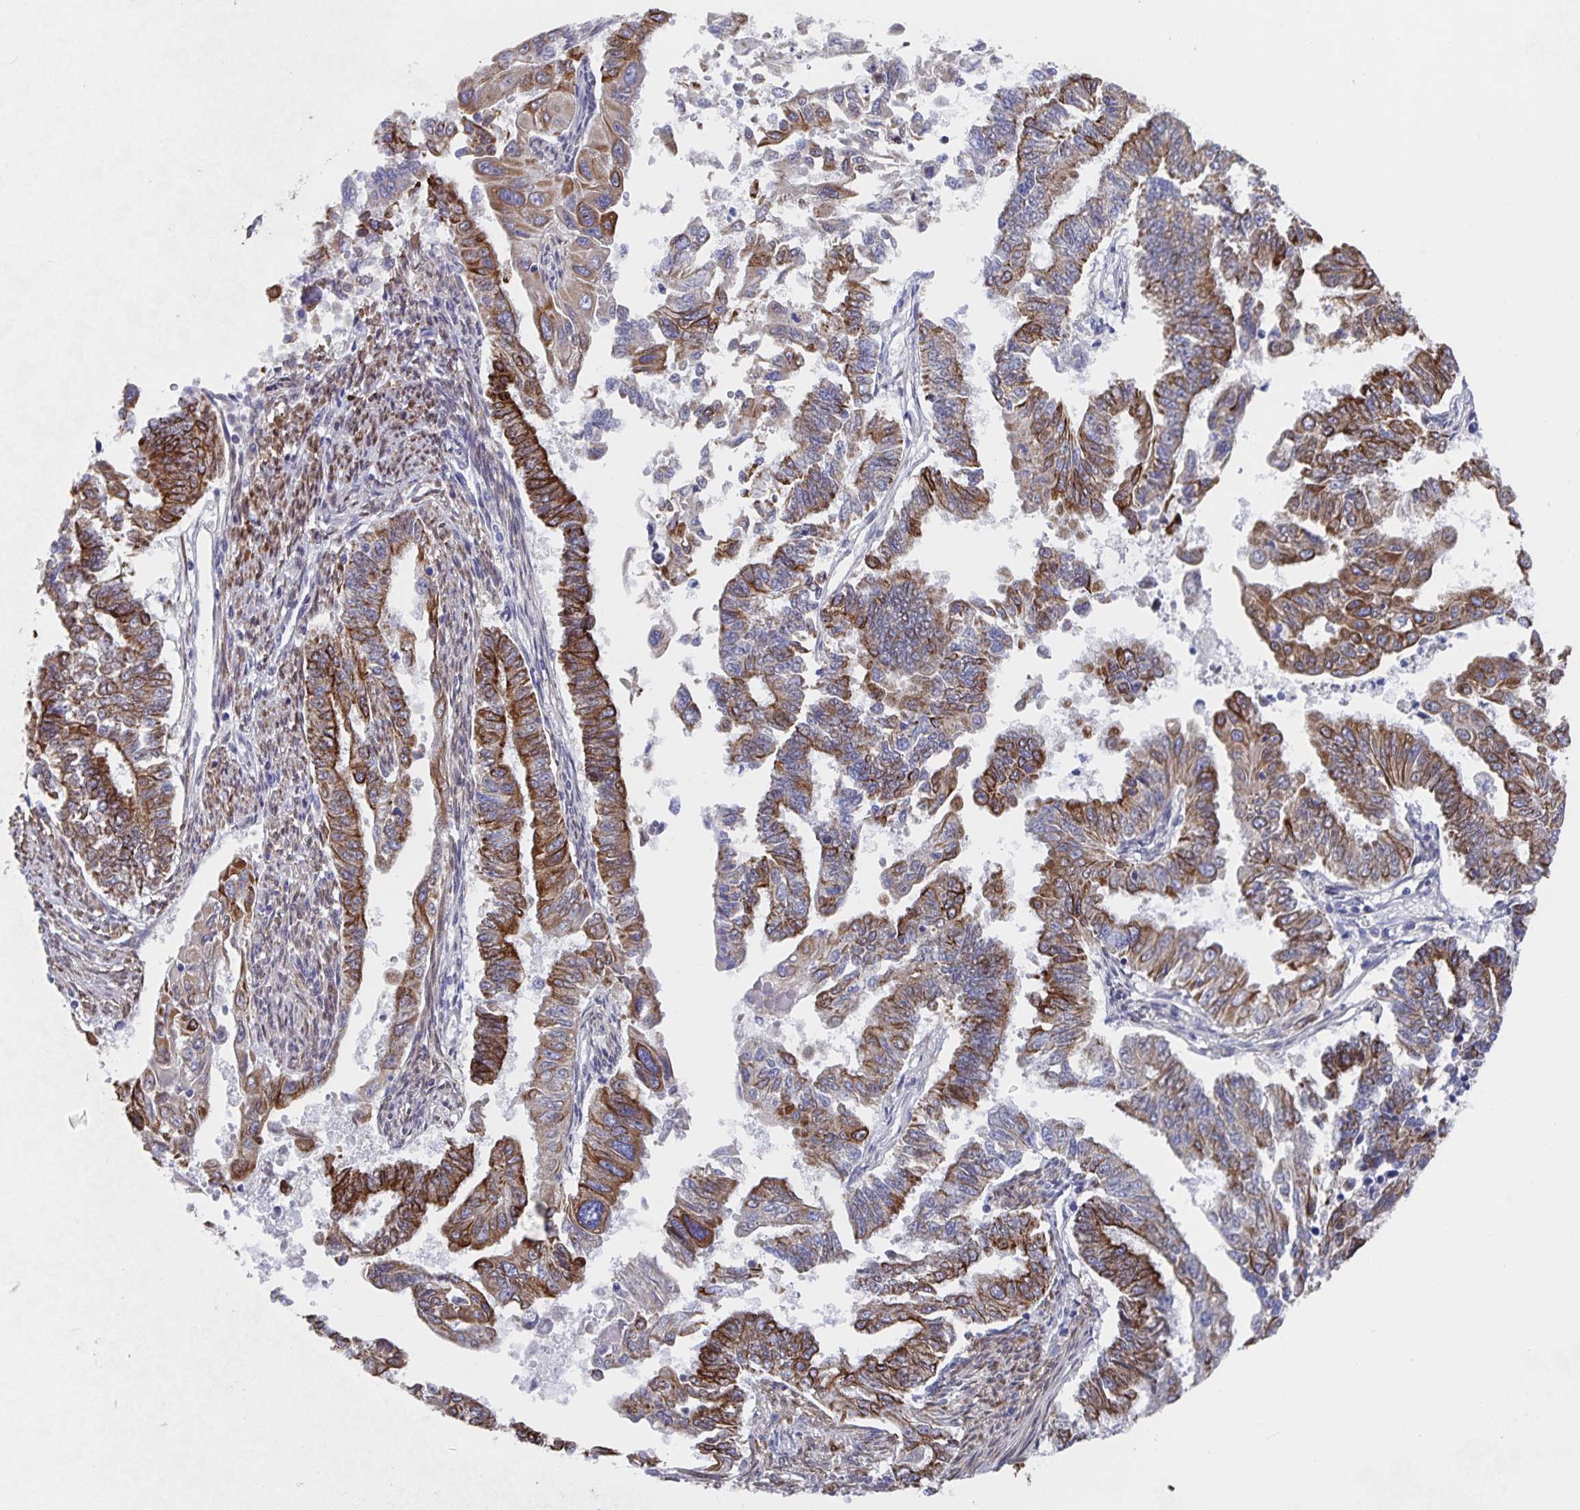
{"staining": {"intensity": "strong", "quantity": "<25%", "location": "cytoplasmic/membranous"}, "tissue": "endometrial cancer", "cell_type": "Tumor cells", "image_type": "cancer", "snomed": [{"axis": "morphology", "description": "Adenocarcinoma, NOS"}, {"axis": "topography", "description": "Uterus"}], "caption": "The image demonstrates a brown stain indicating the presence of a protein in the cytoplasmic/membranous of tumor cells in endometrial cancer. (IHC, brightfield microscopy, high magnification).", "gene": "ZIK1", "patient": {"sex": "female", "age": 59}}